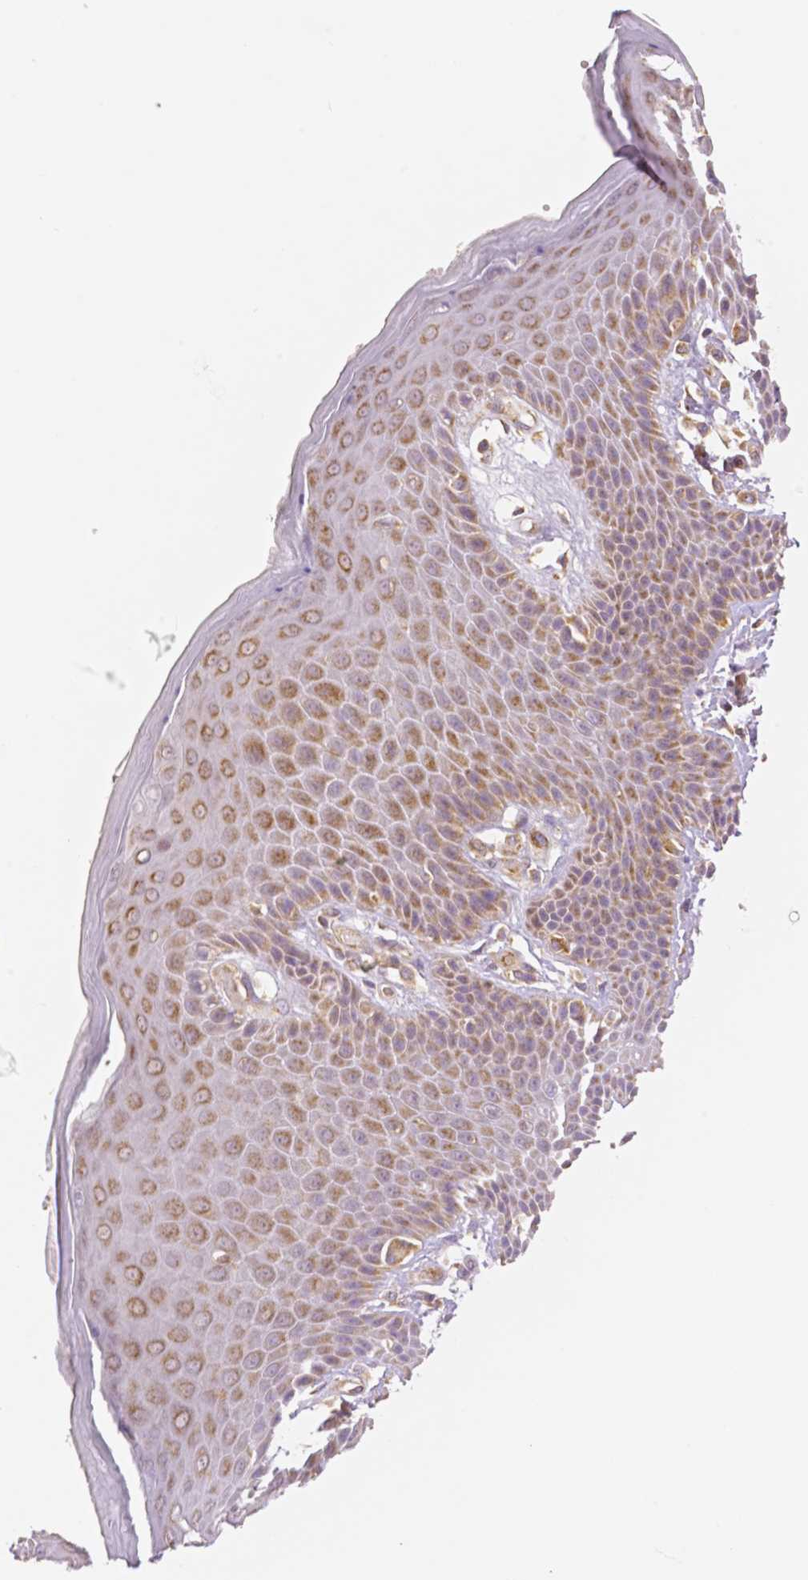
{"staining": {"intensity": "moderate", "quantity": ">75%", "location": "cytoplasmic/membranous"}, "tissue": "skin", "cell_type": "Epidermal cells", "image_type": "normal", "snomed": [{"axis": "morphology", "description": "Normal tissue, NOS"}, {"axis": "topography", "description": "Anal"}, {"axis": "topography", "description": "Peripheral nerve tissue"}], "caption": "A brown stain shows moderate cytoplasmic/membranous expression of a protein in epidermal cells of benign human skin.", "gene": "RHOT1", "patient": {"sex": "male", "age": 51}}